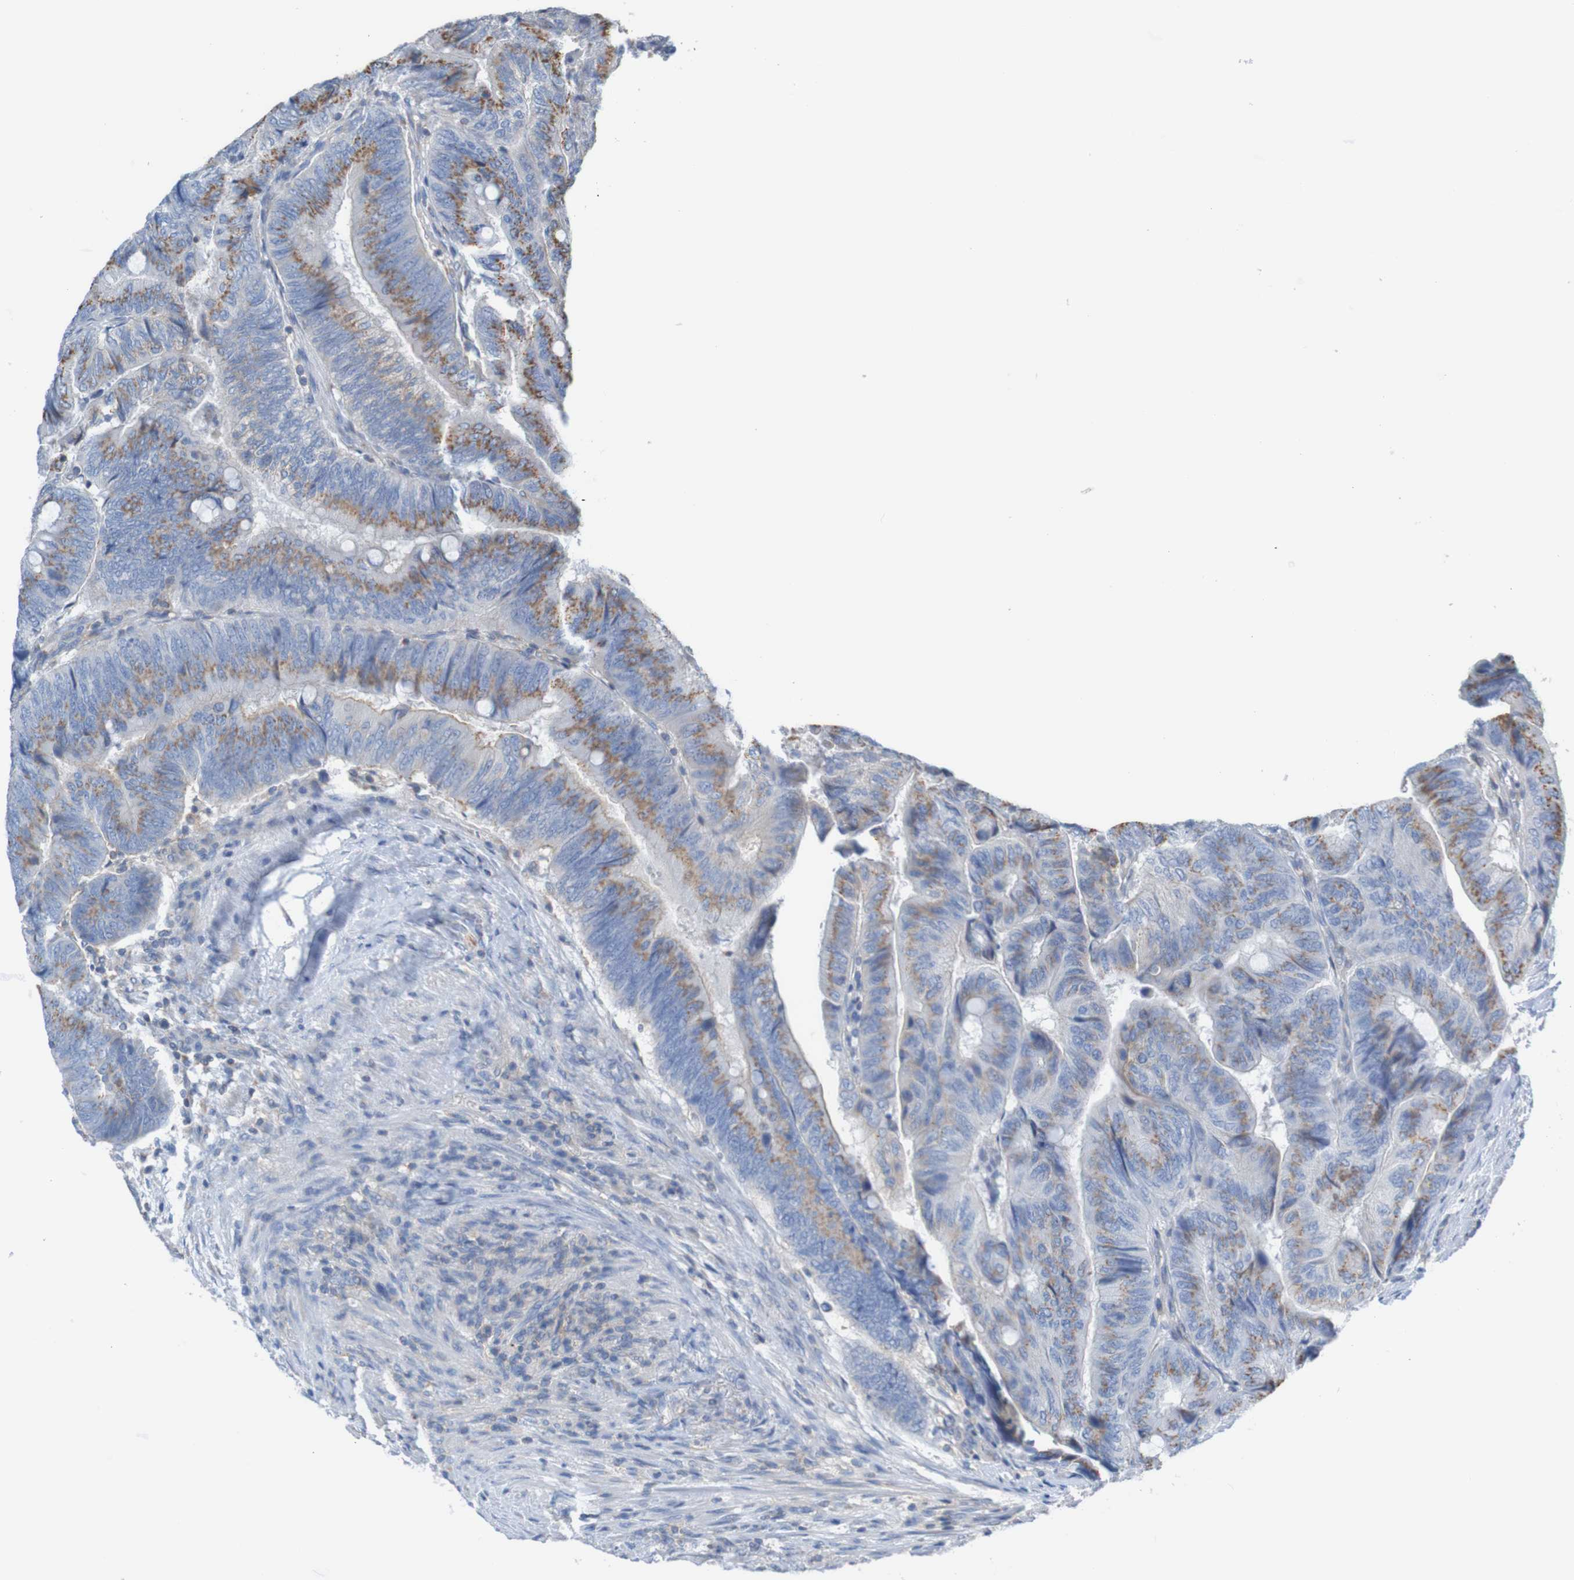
{"staining": {"intensity": "moderate", "quantity": ">75%", "location": "cytoplasmic/membranous"}, "tissue": "colorectal cancer", "cell_type": "Tumor cells", "image_type": "cancer", "snomed": [{"axis": "morphology", "description": "Normal tissue, NOS"}, {"axis": "morphology", "description": "Adenocarcinoma, NOS"}, {"axis": "topography", "description": "Rectum"}, {"axis": "topography", "description": "Peripheral nerve tissue"}], "caption": "Immunohistochemical staining of colorectal adenocarcinoma demonstrates medium levels of moderate cytoplasmic/membranous protein positivity in approximately >75% of tumor cells.", "gene": "MINAR1", "patient": {"sex": "male", "age": 92}}